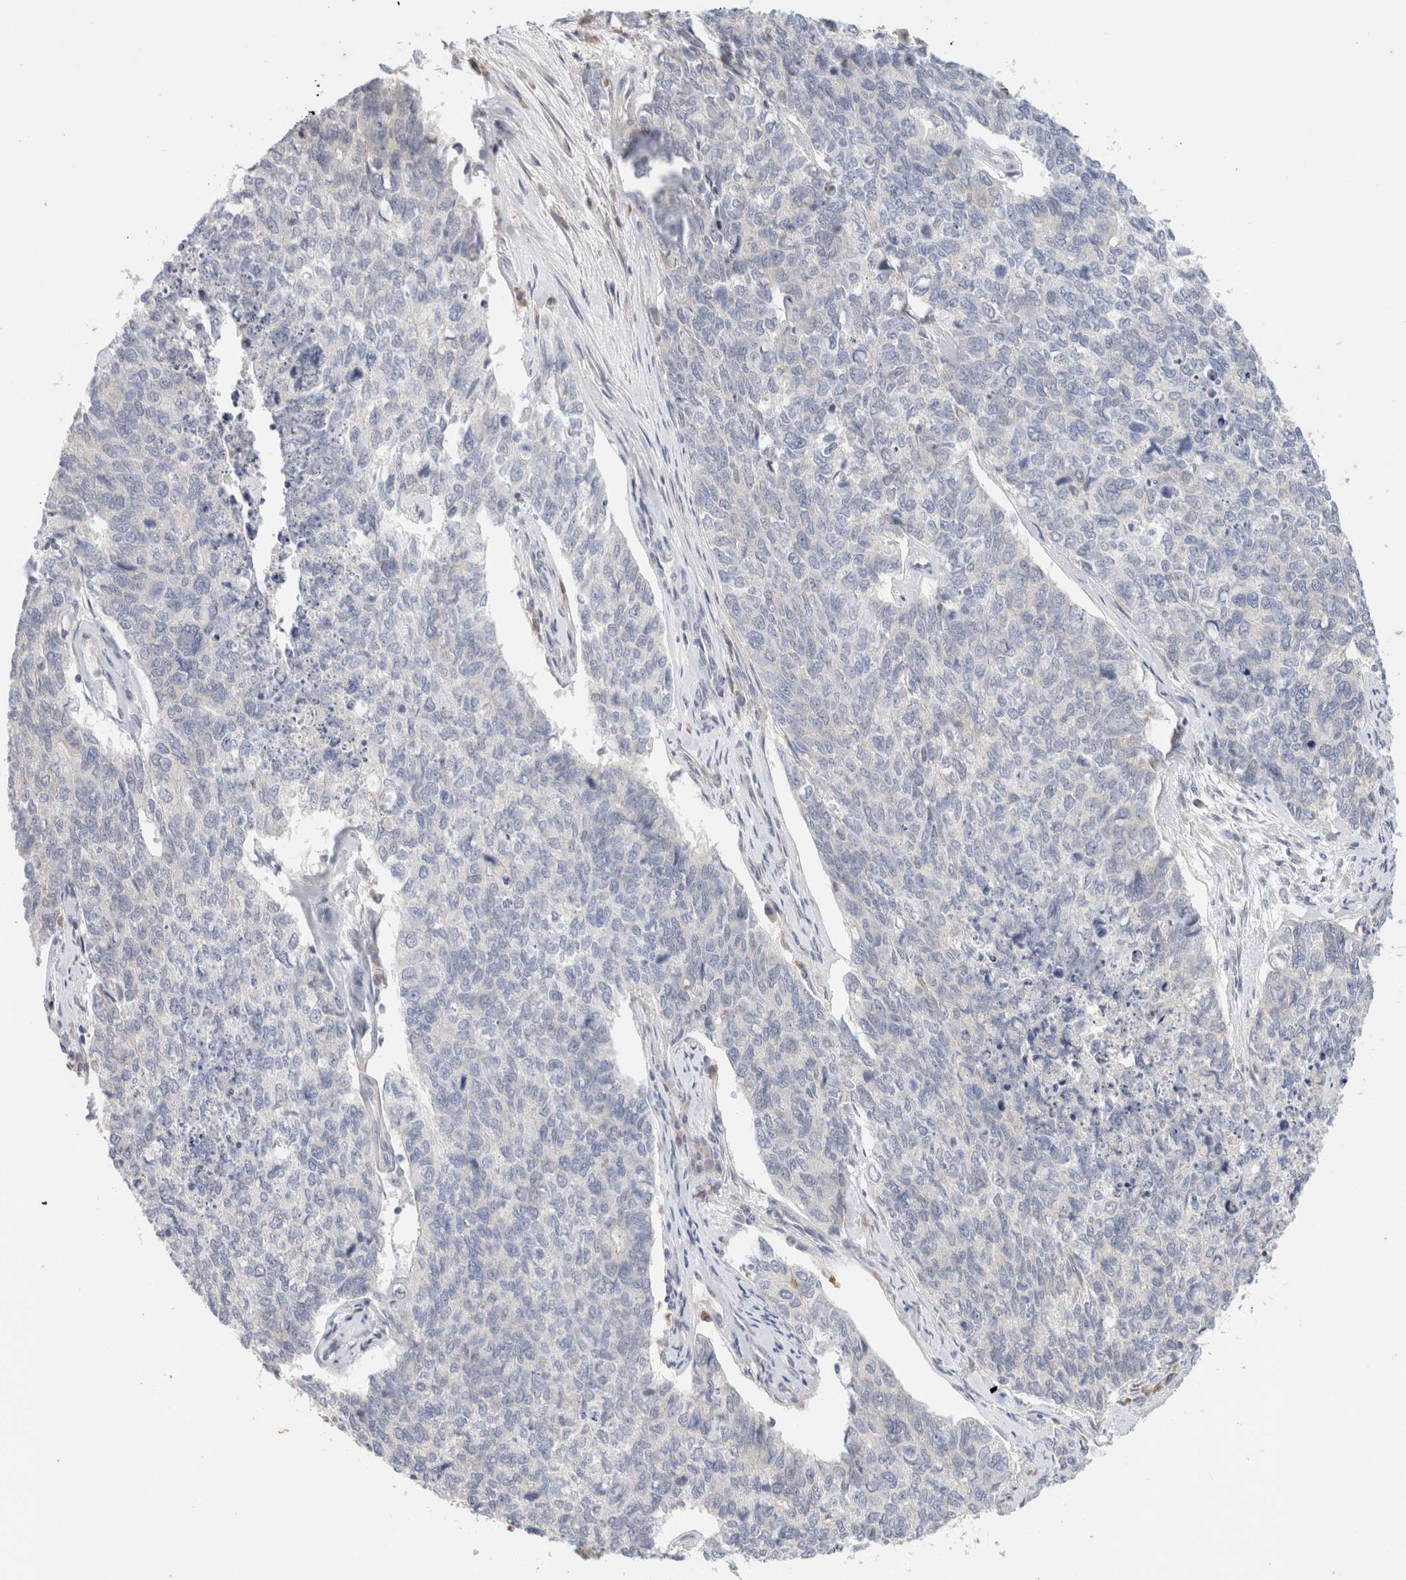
{"staining": {"intensity": "negative", "quantity": "none", "location": "none"}, "tissue": "cervical cancer", "cell_type": "Tumor cells", "image_type": "cancer", "snomed": [{"axis": "morphology", "description": "Squamous cell carcinoma, NOS"}, {"axis": "topography", "description": "Cervix"}], "caption": "This image is of cervical squamous cell carcinoma stained with immunohistochemistry to label a protein in brown with the nuclei are counter-stained blue. There is no staining in tumor cells.", "gene": "SPRTN", "patient": {"sex": "female", "age": 63}}